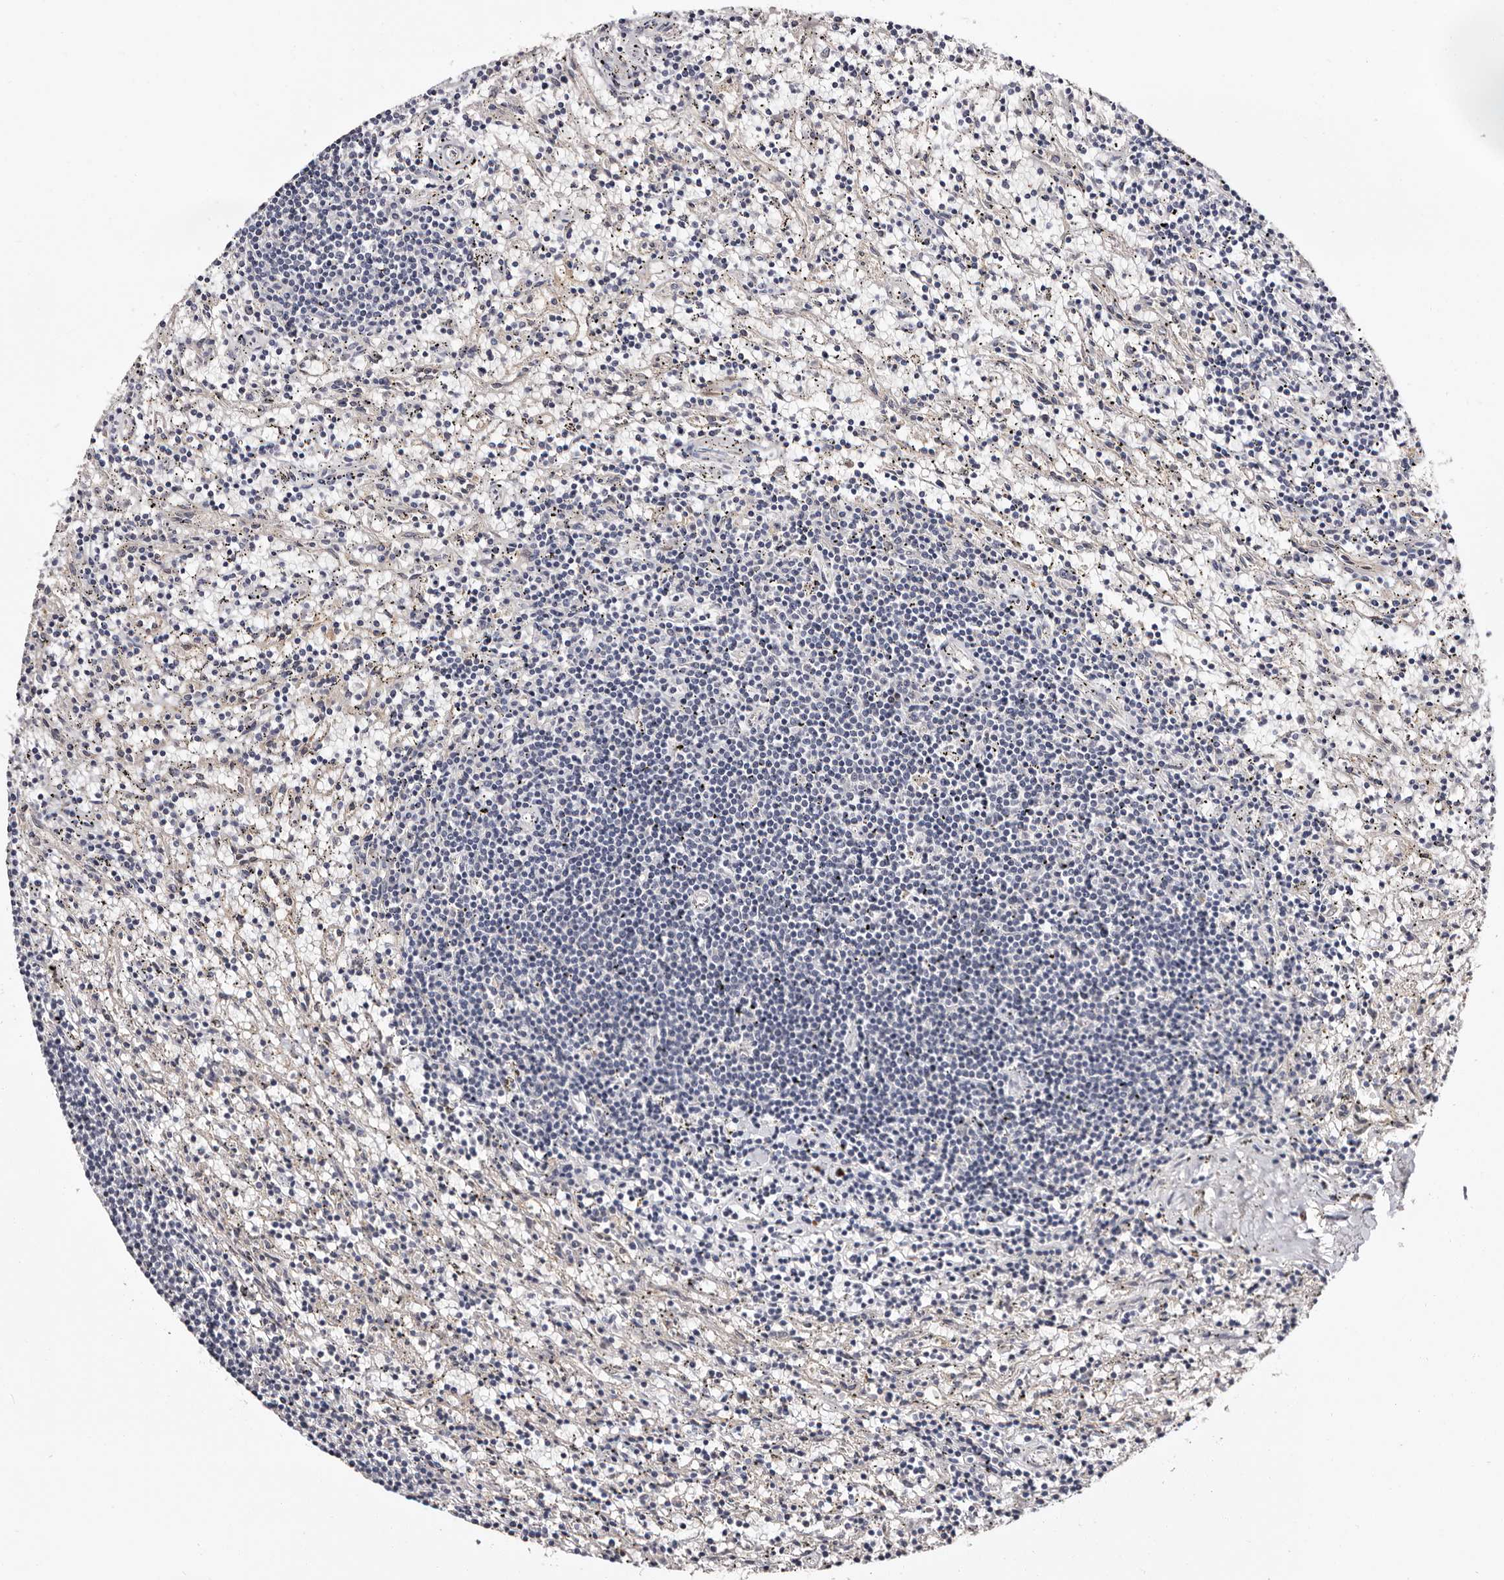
{"staining": {"intensity": "negative", "quantity": "none", "location": "none"}, "tissue": "lymphoma", "cell_type": "Tumor cells", "image_type": "cancer", "snomed": [{"axis": "morphology", "description": "Malignant lymphoma, non-Hodgkin's type, Low grade"}, {"axis": "topography", "description": "Spleen"}], "caption": "Immunohistochemistry of low-grade malignant lymphoma, non-Hodgkin's type reveals no positivity in tumor cells.", "gene": "LANCL2", "patient": {"sex": "male", "age": 76}}